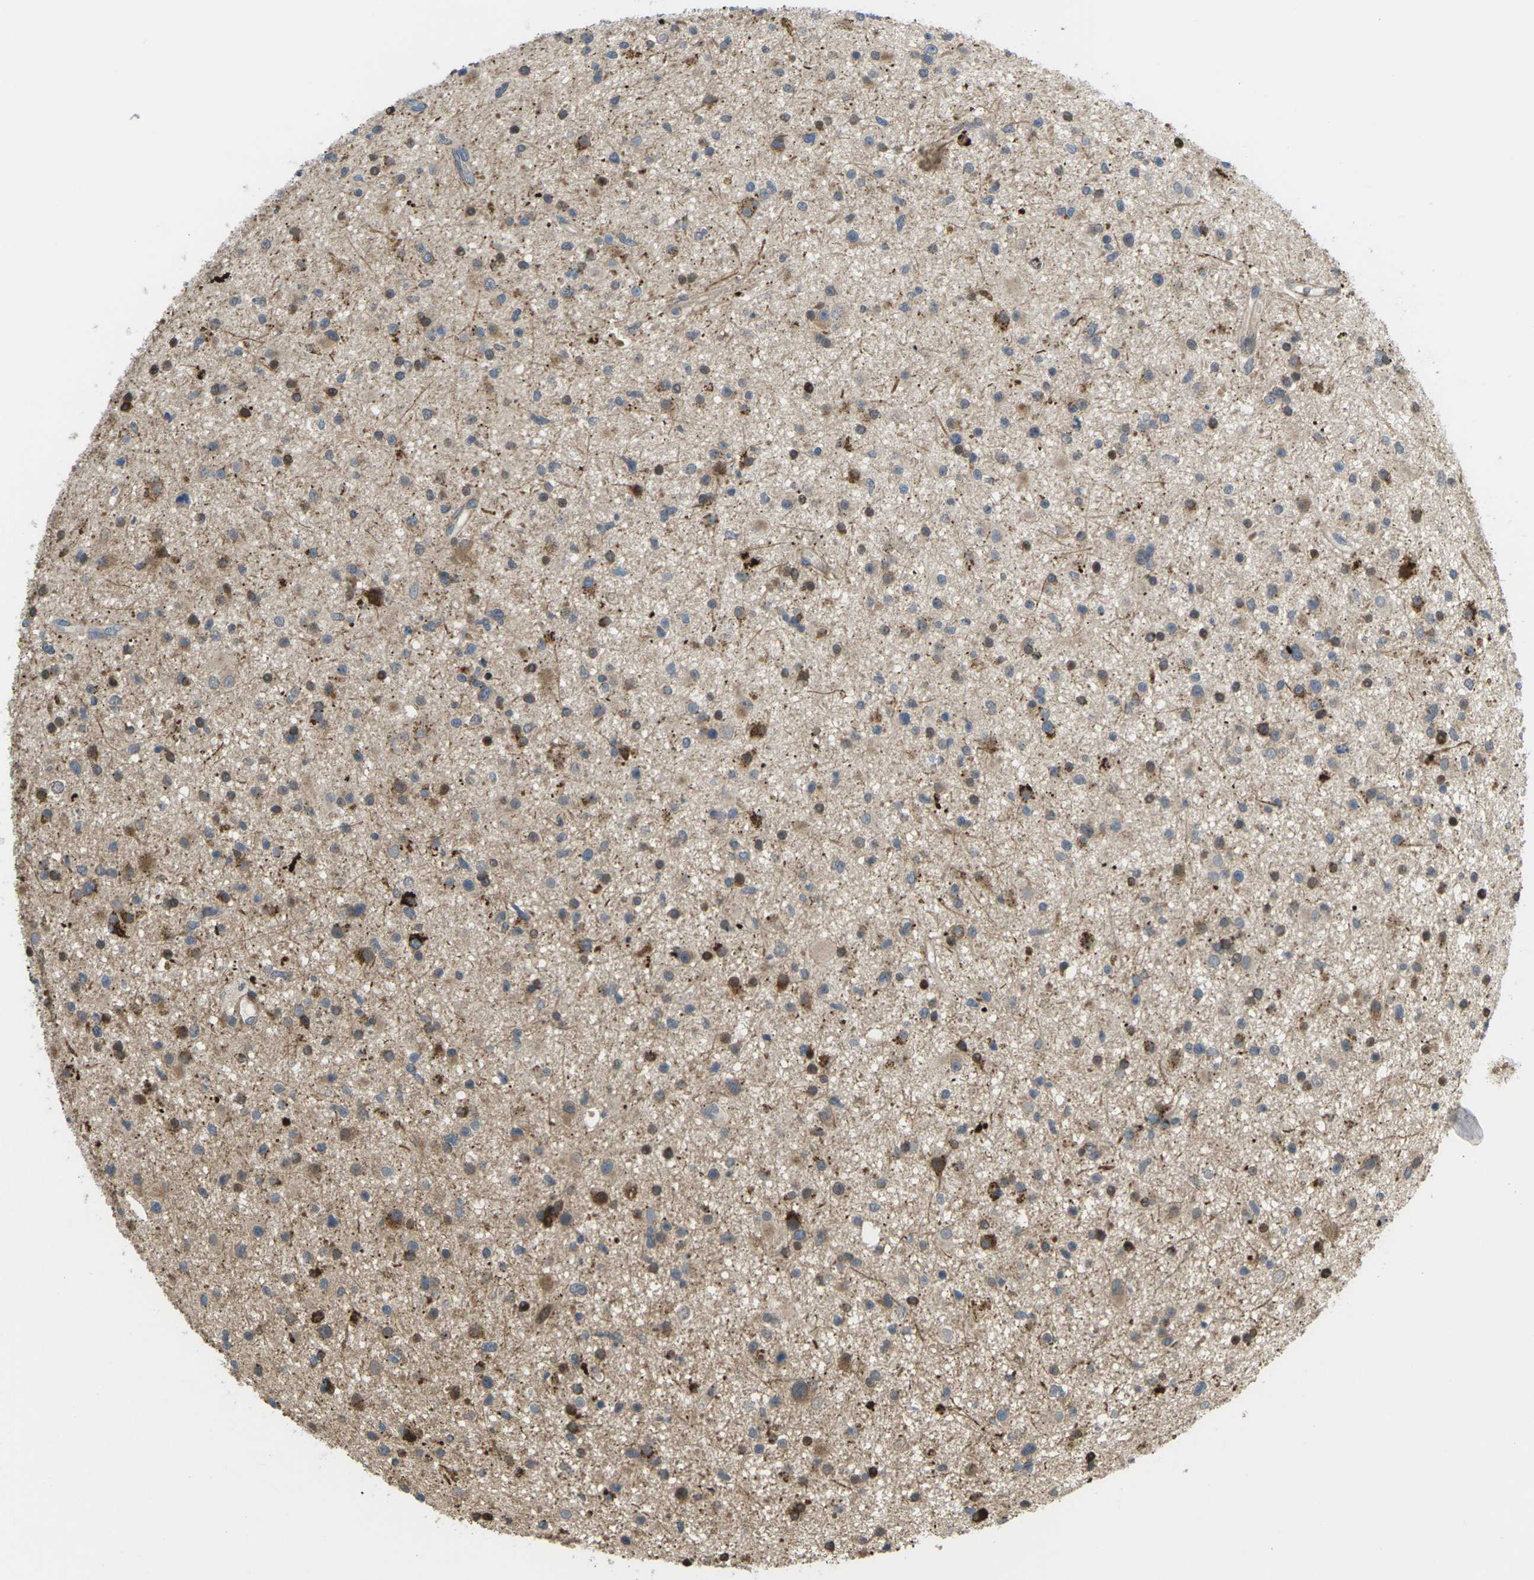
{"staining": {"intensity": "moderate", "quantity": "25%-75%", "location": "cytoplasmic/membranous"}, "tissue": "glioma", "cell_type": "Tumor cells", "image_type": "cancer", "snomed": [{"axis": "morphology", "description": "Glioma, malignant, High grade"}, {"axis": "topography", "description": "Brain"}], "caption": "Protein staining displays moderate cytoplasmic/membranous expression in about 25%-75% of tumor cells in glioma.", "gene": "ROBO1", "patient": {"sex": "male", "age": 33}}